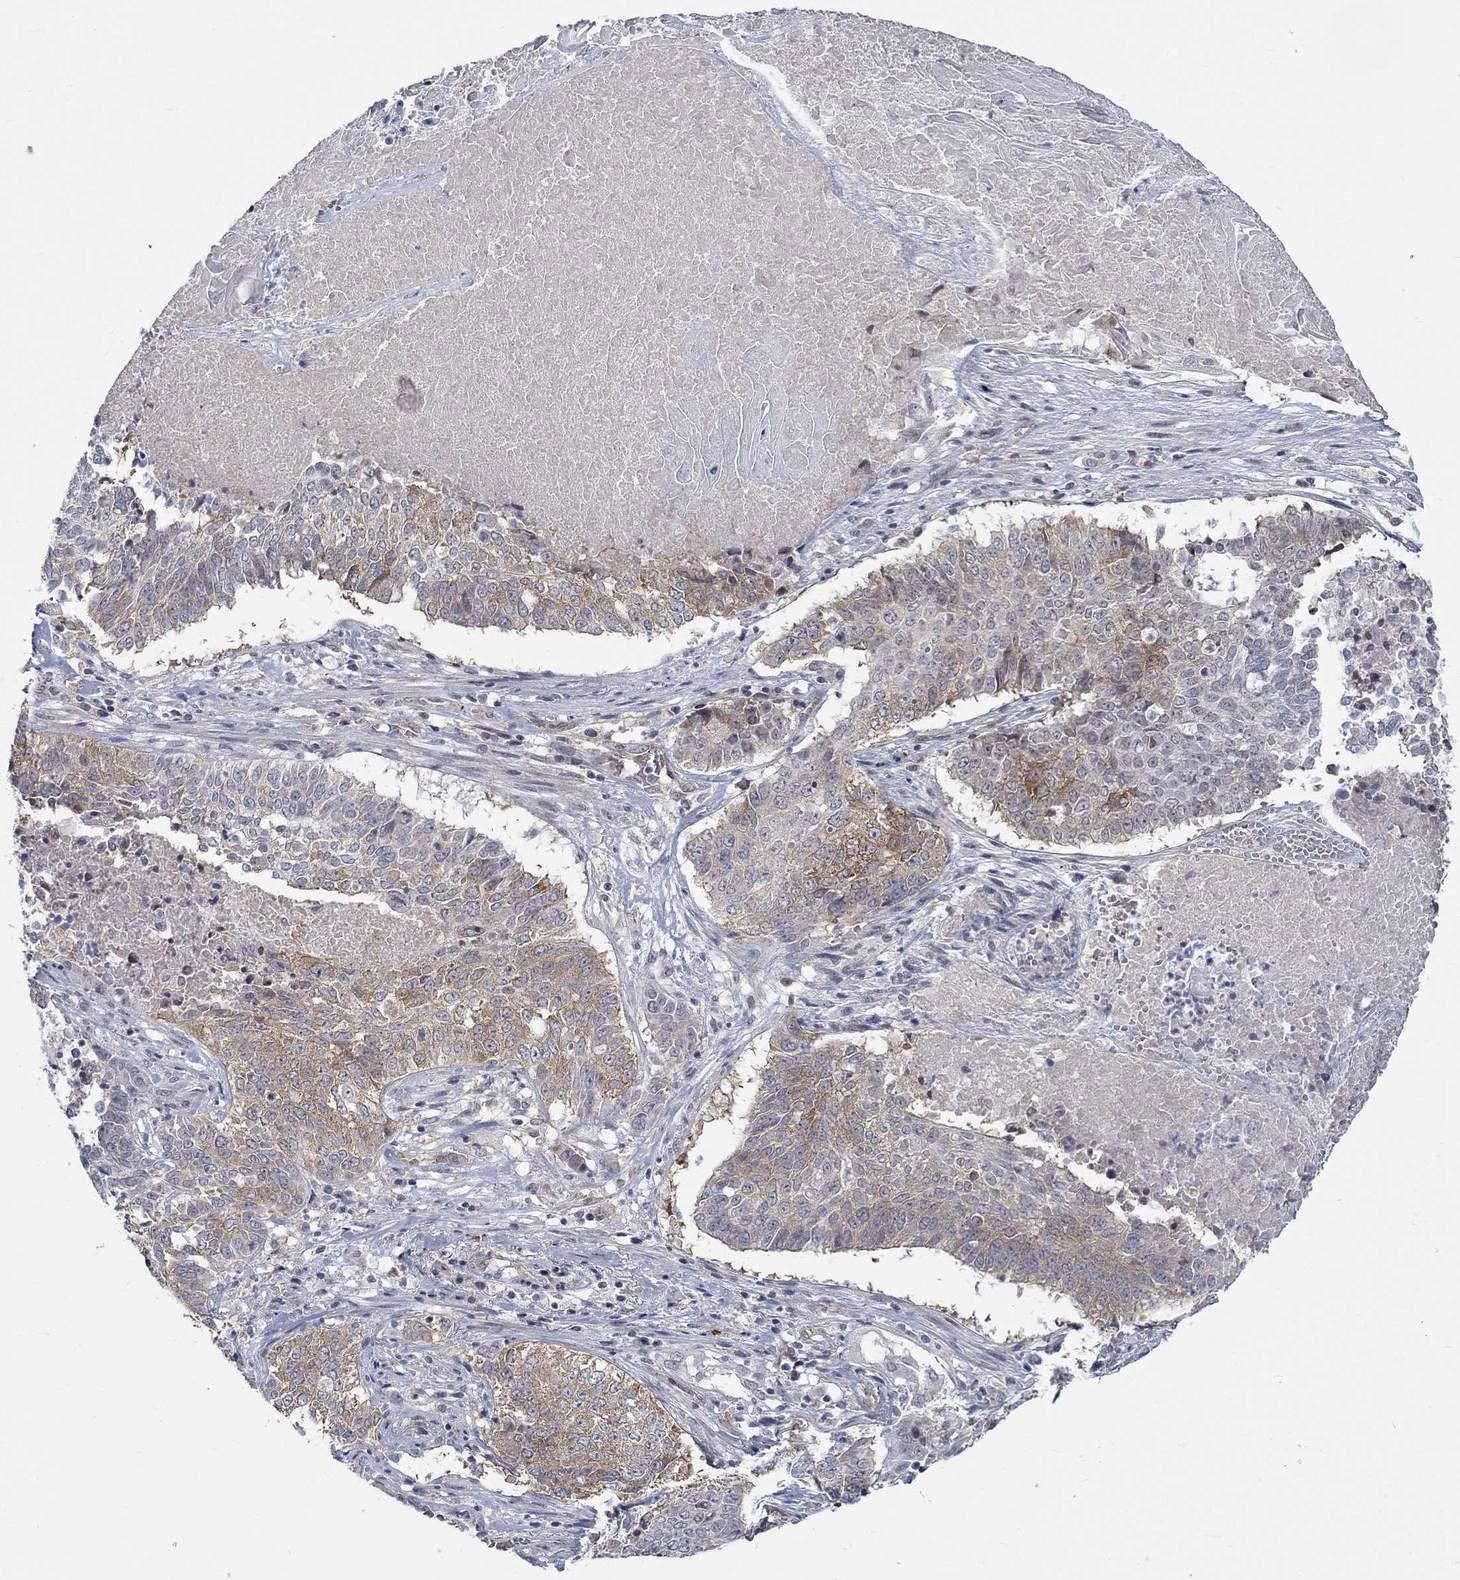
{"staining": {"intensity": "strong", "quantity": "25%-75%", "location": "cytoplasmic/membranous"}, "tissue": "lung cancer", "cell_type": "Tumor cells", "image_type": "cancer", "snomed": [{"axis": "morphology", "description": "Squamous cell carcinoma, NOS"}, {"axis": "topography", "description": "Lung"}], "caption": "There is high levels of strong cytoplasmic/membranous expression in tumor cells of lung squamous cell carcinoma, as demonstrated by immunohistochemical staining (brown color).", "gene": "WASF1", "patient": {"sex": "male", "age": 64}}